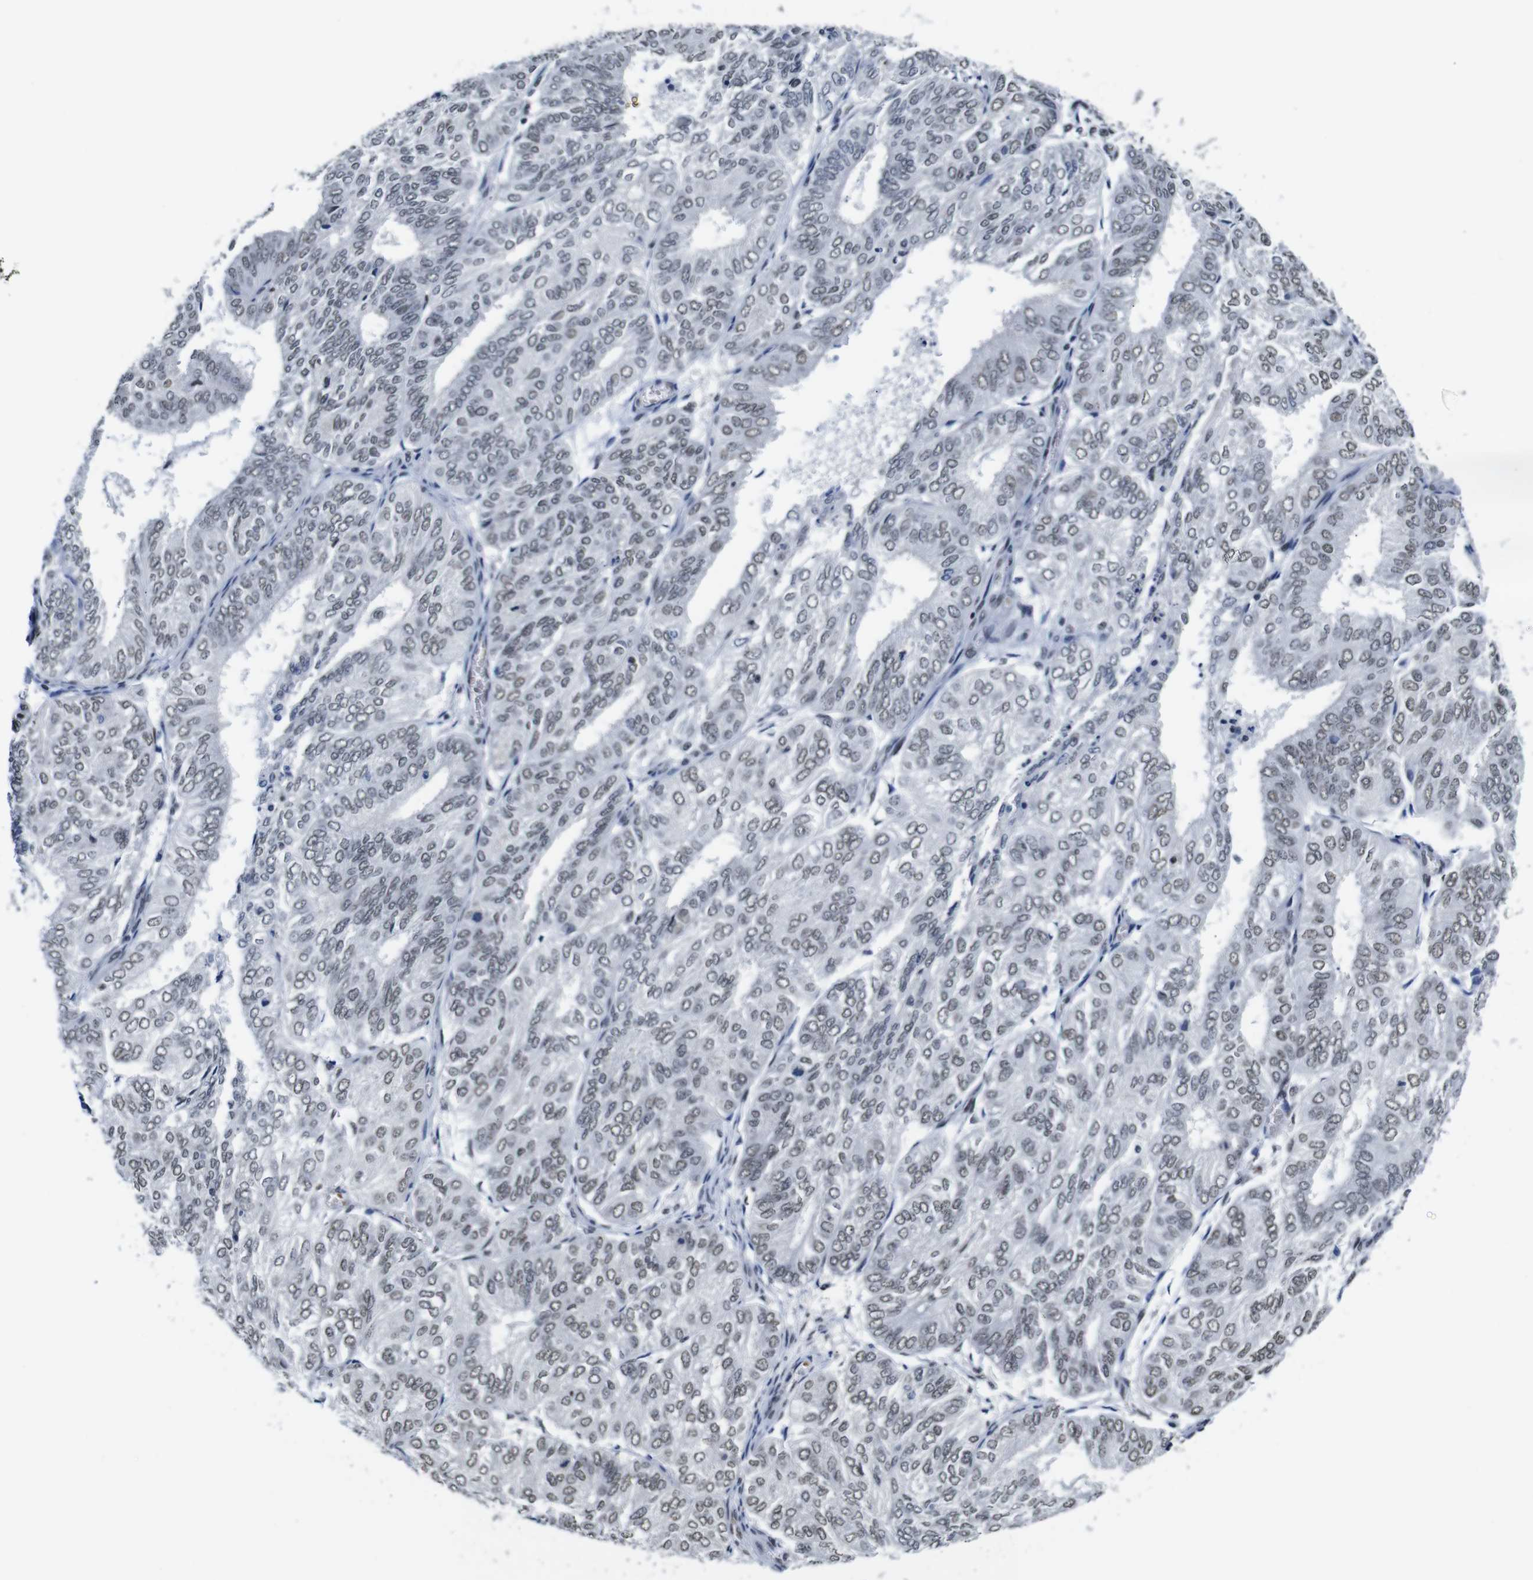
{"staining": {"intensity": "weak", "quantity": "25%-75%", "location": "nuclear"}, "tissue": "endometrial cancer", "cell_type": "Tumor cells", "image_type": "cancer", "snomed": [{"axis": "morphology", "description": "Adenocarcinoma, NOS"}, {"axis": "topography", "description": "Uterus"}], "caption": "This is a histology image of immunohistochemistry staining of adenocarcinoma (endometrial), which shows weak expression in the nuclear of tumor cells.", "gene": "ILDR2", "patient": {"sex": "female", "age": 60}}